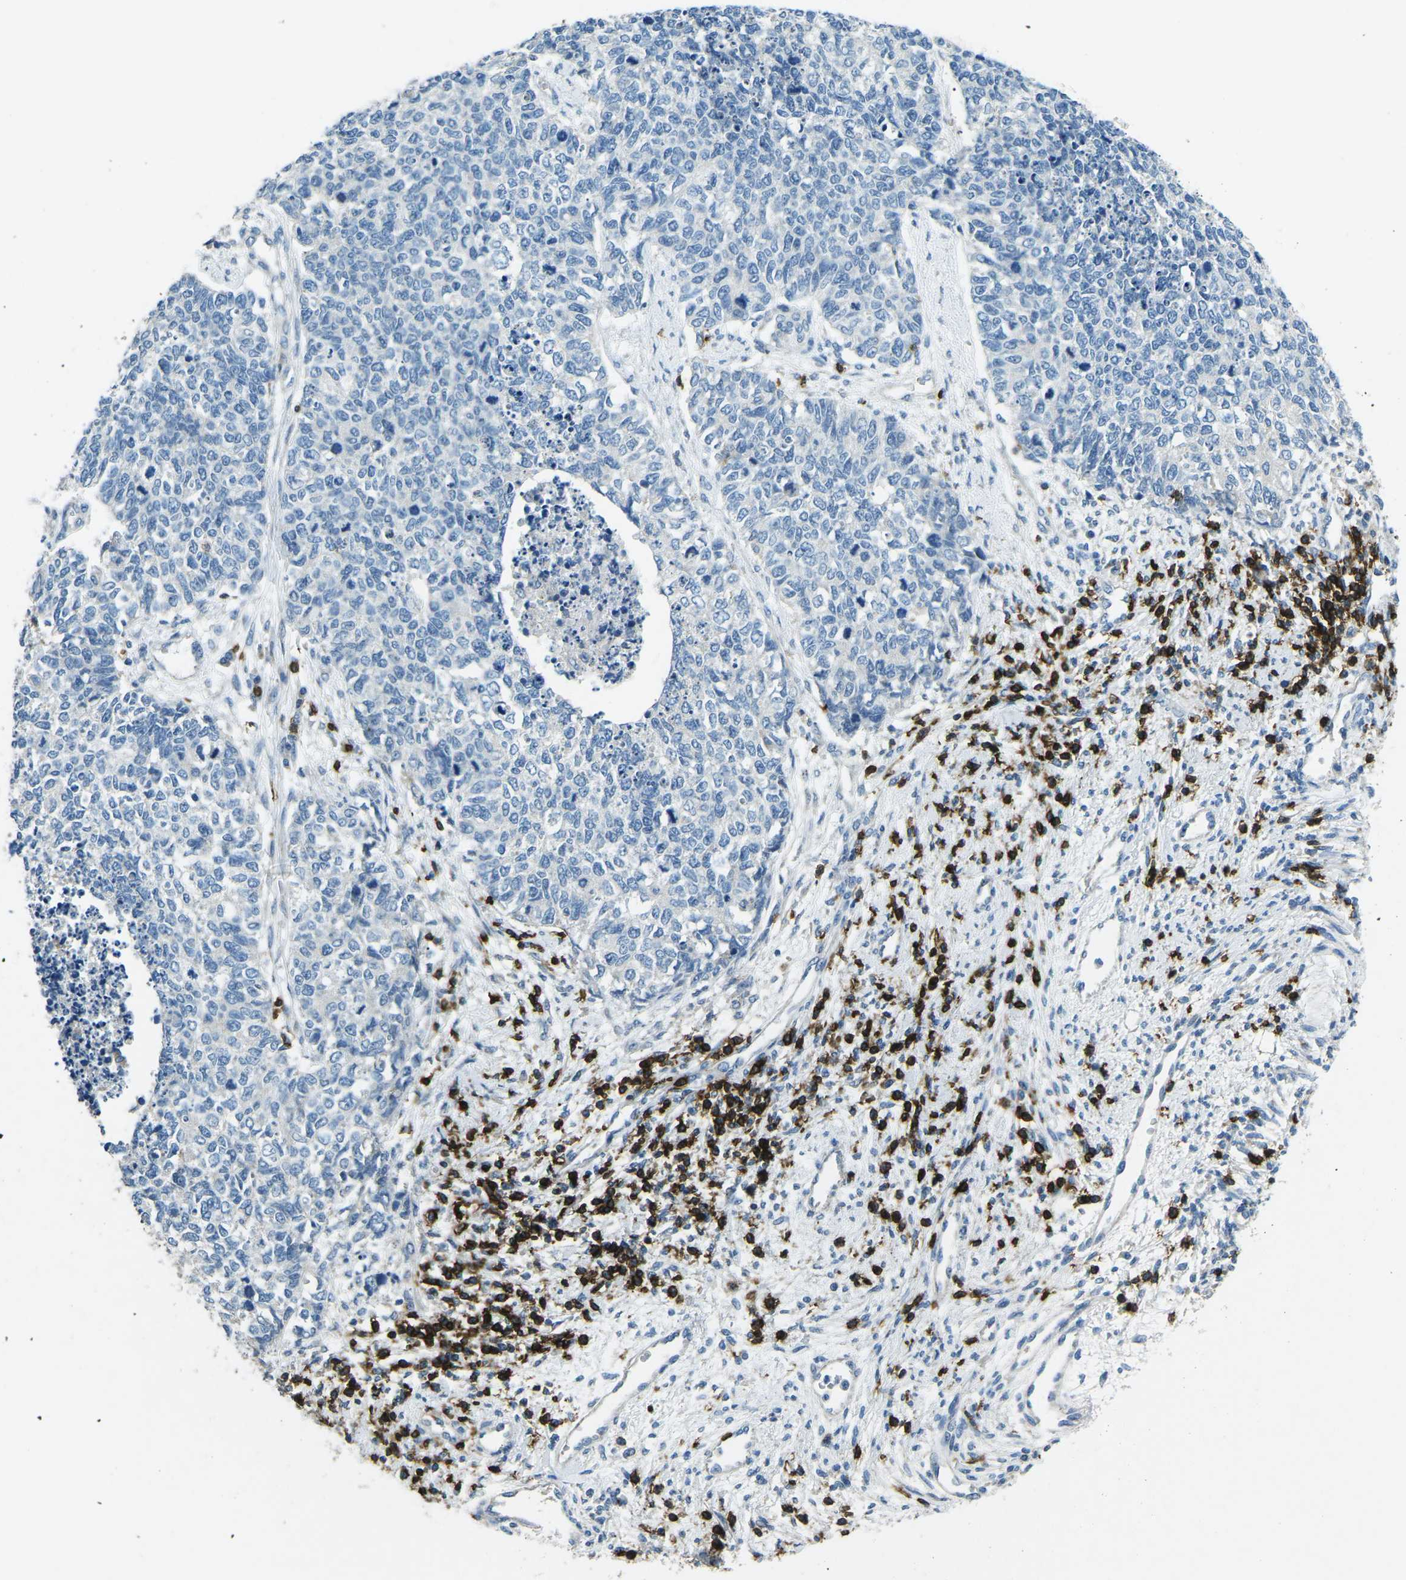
{"staining": {"intensity": "negative", "quantity": "none", "location": "none"}, "tissue": "cervical cancer", "cell_type": "Tumor cells", "image_type": "cancer", "snomed": [{"axis": "morphology", "description": "Squamous cell carcinoma, NOS"}, {"axis": "topography", "description": "Cervix"}], "caption": "A histopathology image of human cervical squamous cell carcinoma is negative for staining in tumor cells. Brightfield microscopy of immunohistochemistry (IHC) stained with DAB (3,3'-diaminobenzidine) (brown) and hematoxylin (blue), captured at high magnification.", "gene": "CD6", "patient": {"sex": "female", "age": 63}}